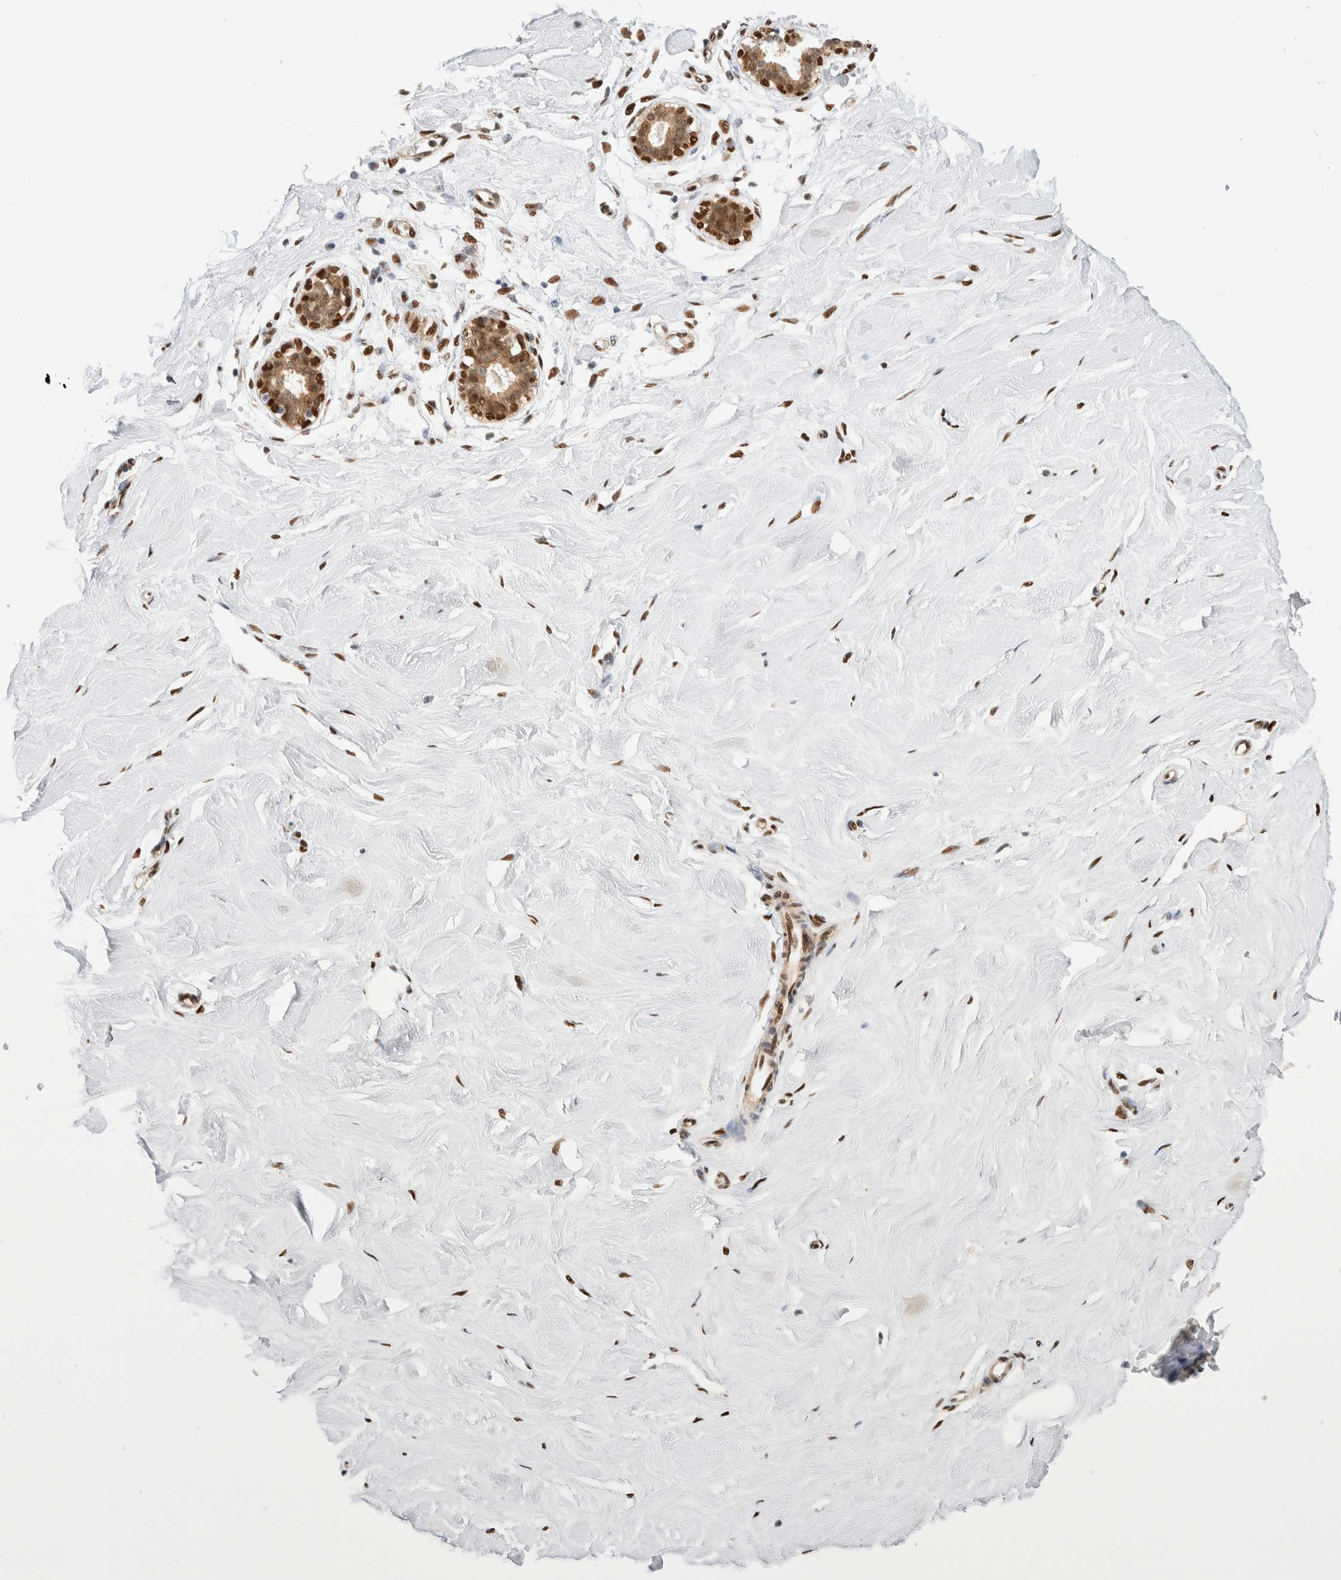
{"staining": {"intensity": "moderate", "quantity": ">75%", "location": "nuclear"}, "tissue": "breast", "cell_type": "Adipocytes", "image_type": "normal", "snomed": [{"axis": "morphology", "description": "Normal tissue, NOS"}, {"axis": "topography", "description": "Breast"}], "caption": "Benign breast displays moderate nuclear expression in approximately >75% of adipocytes.", "gene": "NSMAF", "patient": {"sex": "female", "age": 23}}